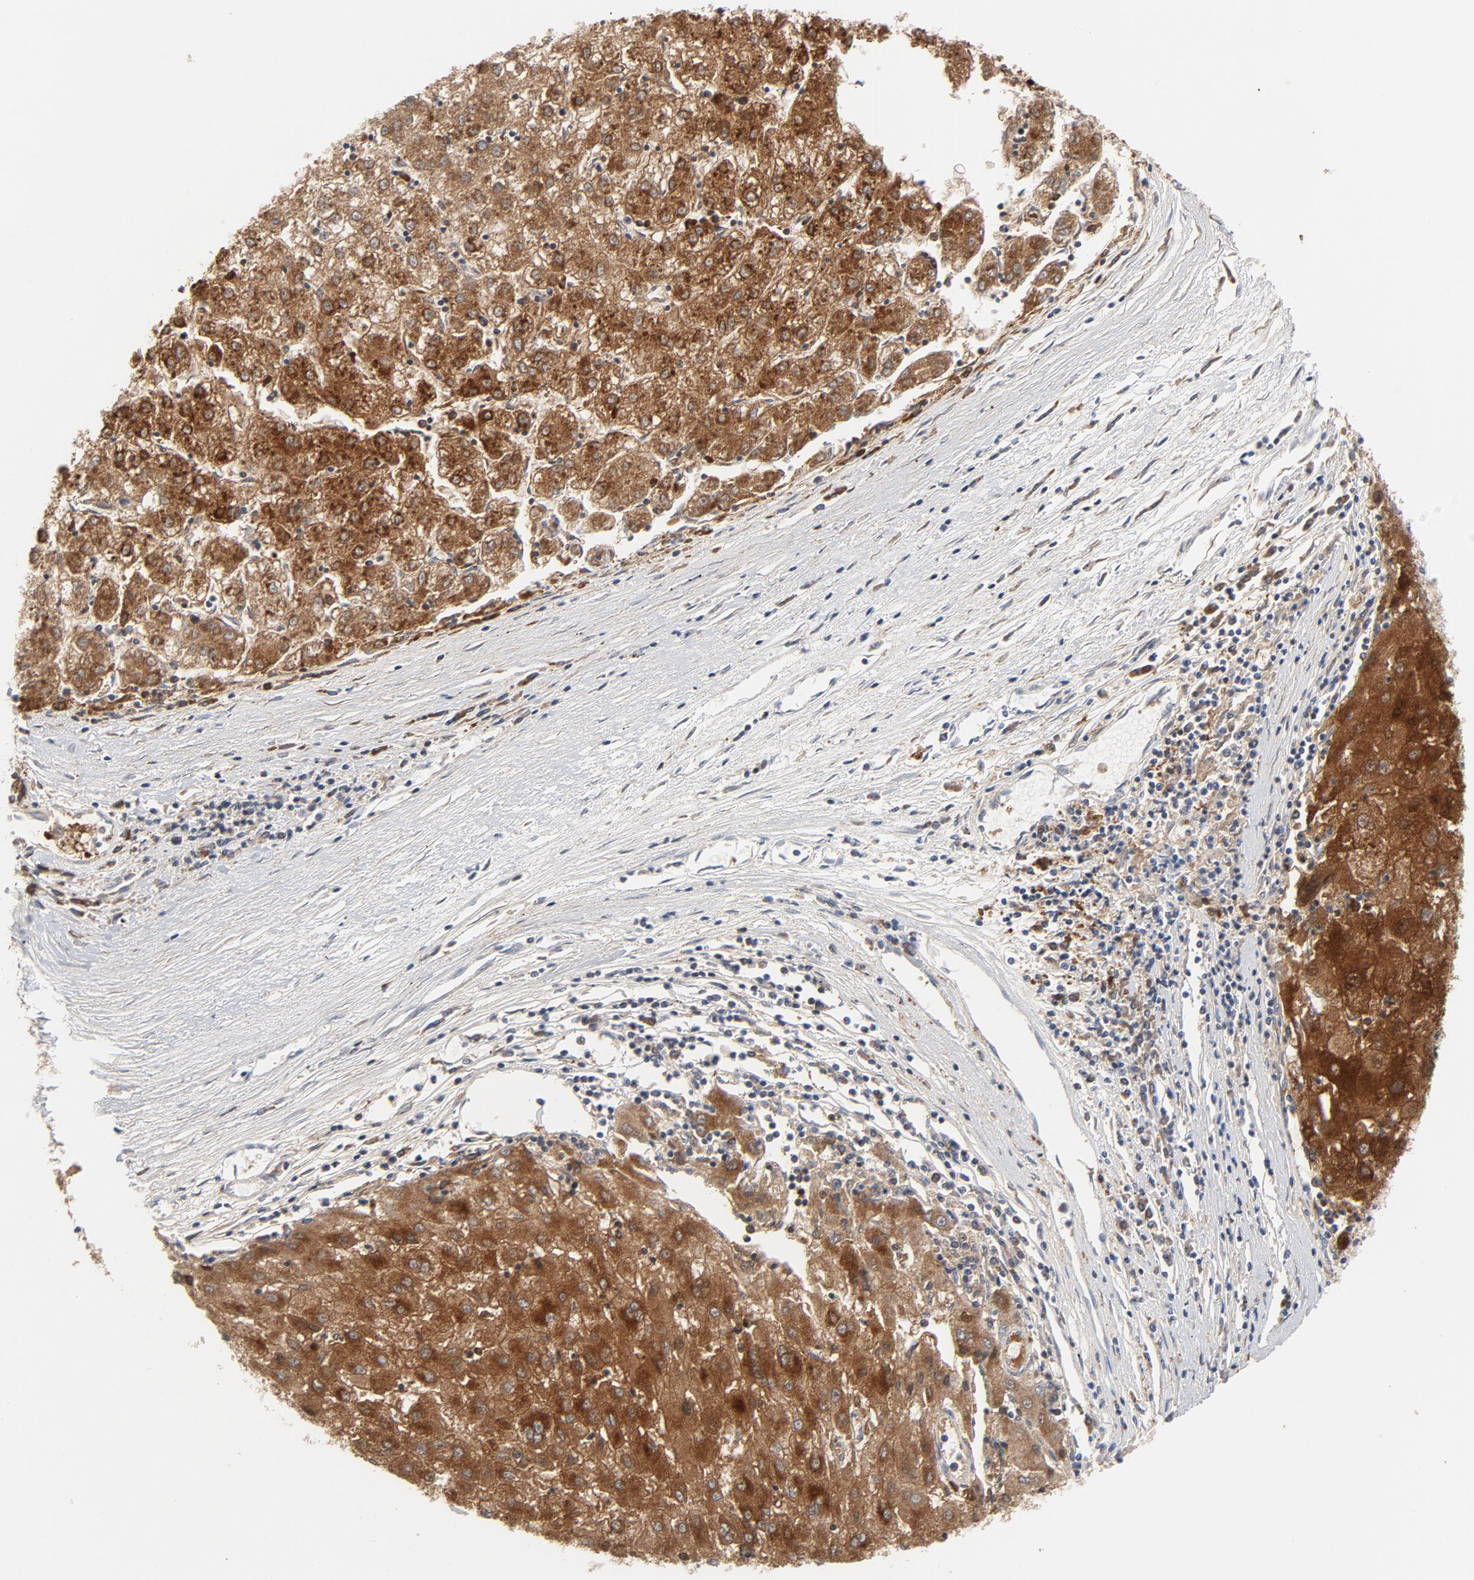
{"staining": {"intensity": "strong", "quantity": ">75%", "location": "cytoplasmic/membranous"}, "tissue": "liver cancer", "cell_type": "Tumor cells", "image_type": "cancer", "snomed": [{"axis": "morphology", "description": "Carcinoma, Hepatocellular, NOS"}, {"axis": "topography", "description": "Liver"}], "caption": "A micrograph of human liver cancer stained for a protein shows strong cytoplasmic/membranous brown staining in tumor cells.", "gene": "RAPGEF4", "patient": {"sex": "male", "age": 72}}